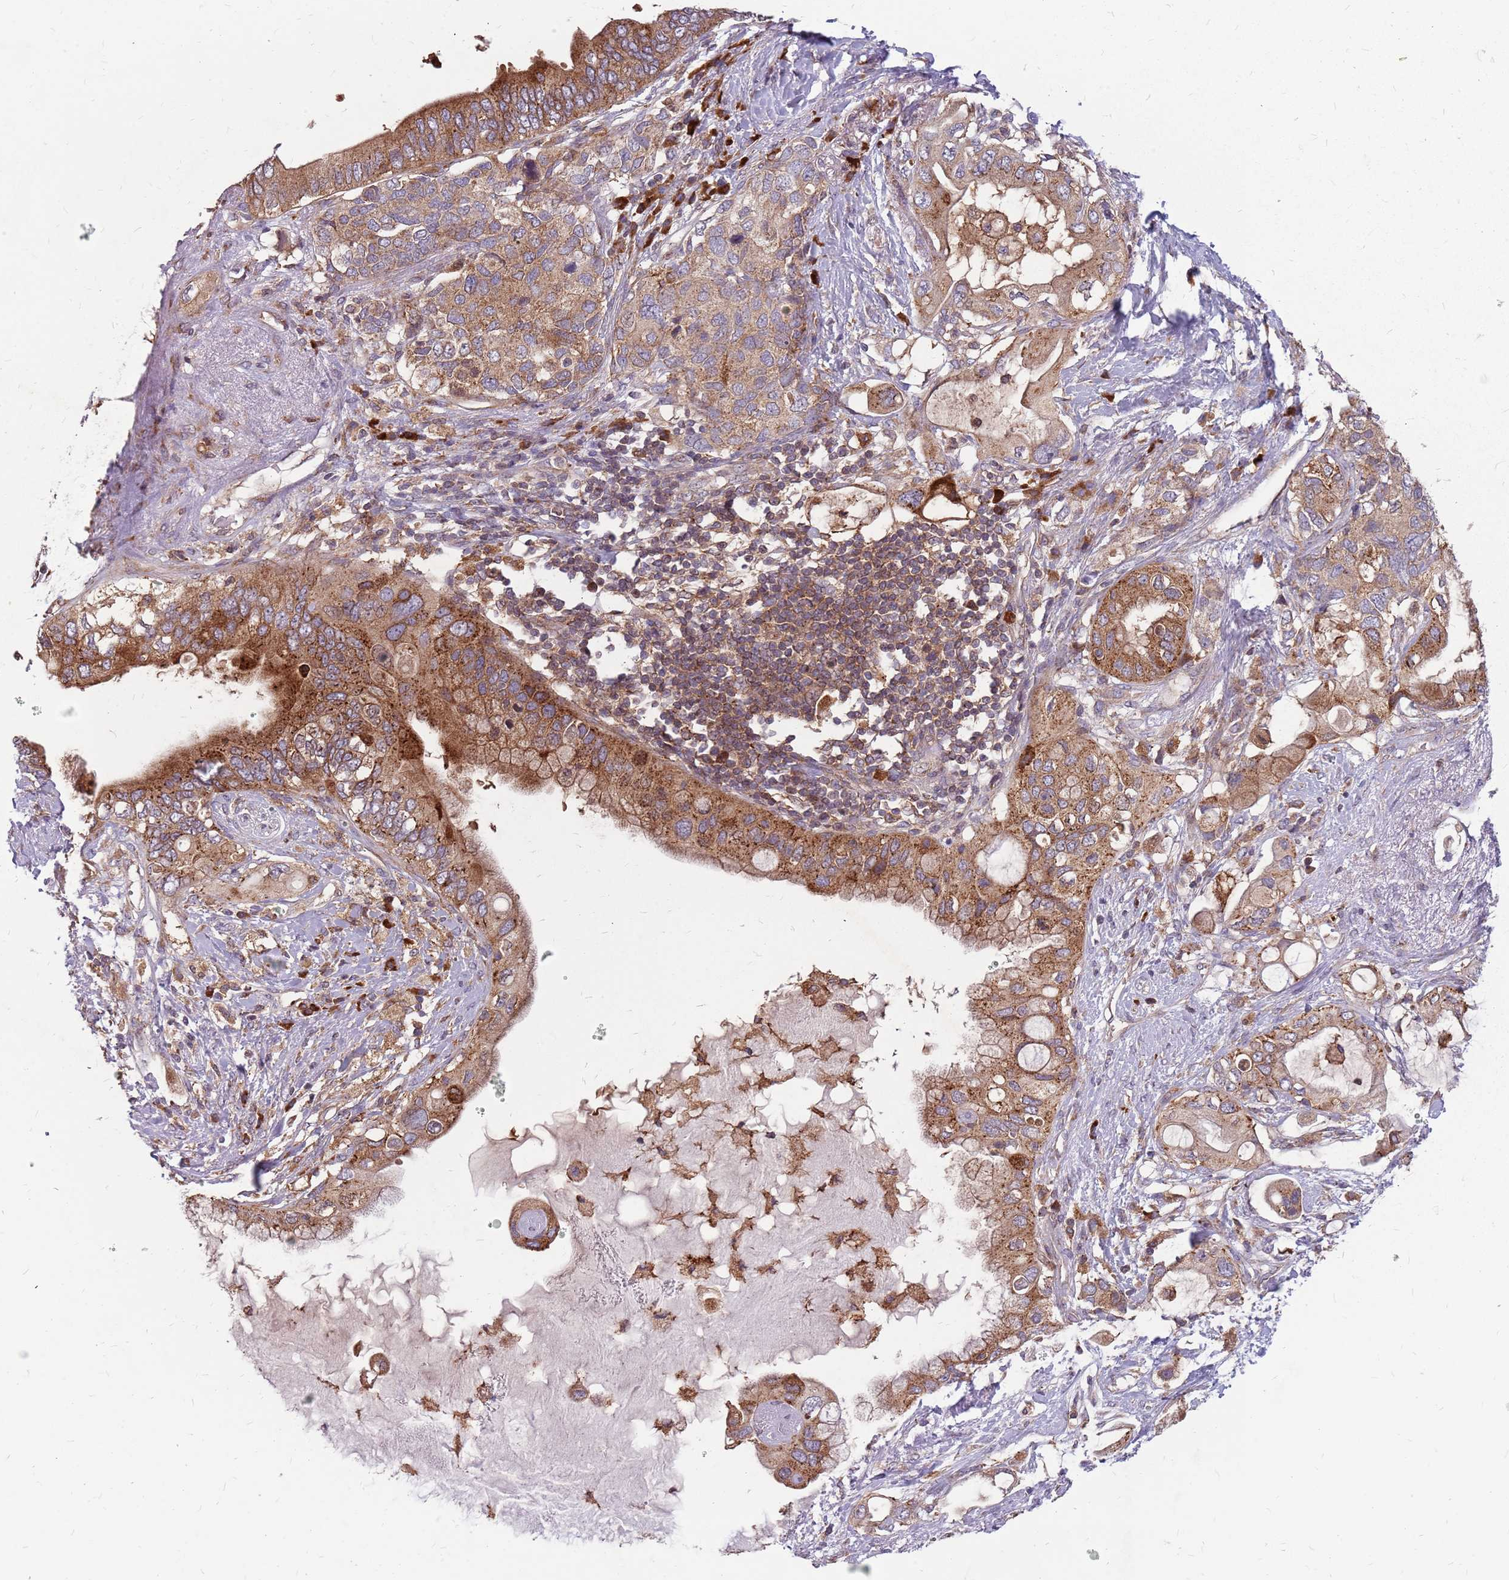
{"staining": {"intensity": "moderate", "quantity": ">75%", "location": "cytoplasmic/membranous"}, "tissue": "pancreatic cancer", "cell_type": "Tumor cells", "image_type": "cancer", "snomed": [{"axis": "morphology", "description": "Adenocarcinoma, NOS"}, {"axis": "topography", "description": "Pancreas"}], "caption": "Human adenocarcinoma (pancreatic) stained with a brown dye reveals moderate cytoplasmic/membranous positive staining in about >75% of tumor cells.", "gene": "NME4", "patient": {"sex": "female", "age": 56}}